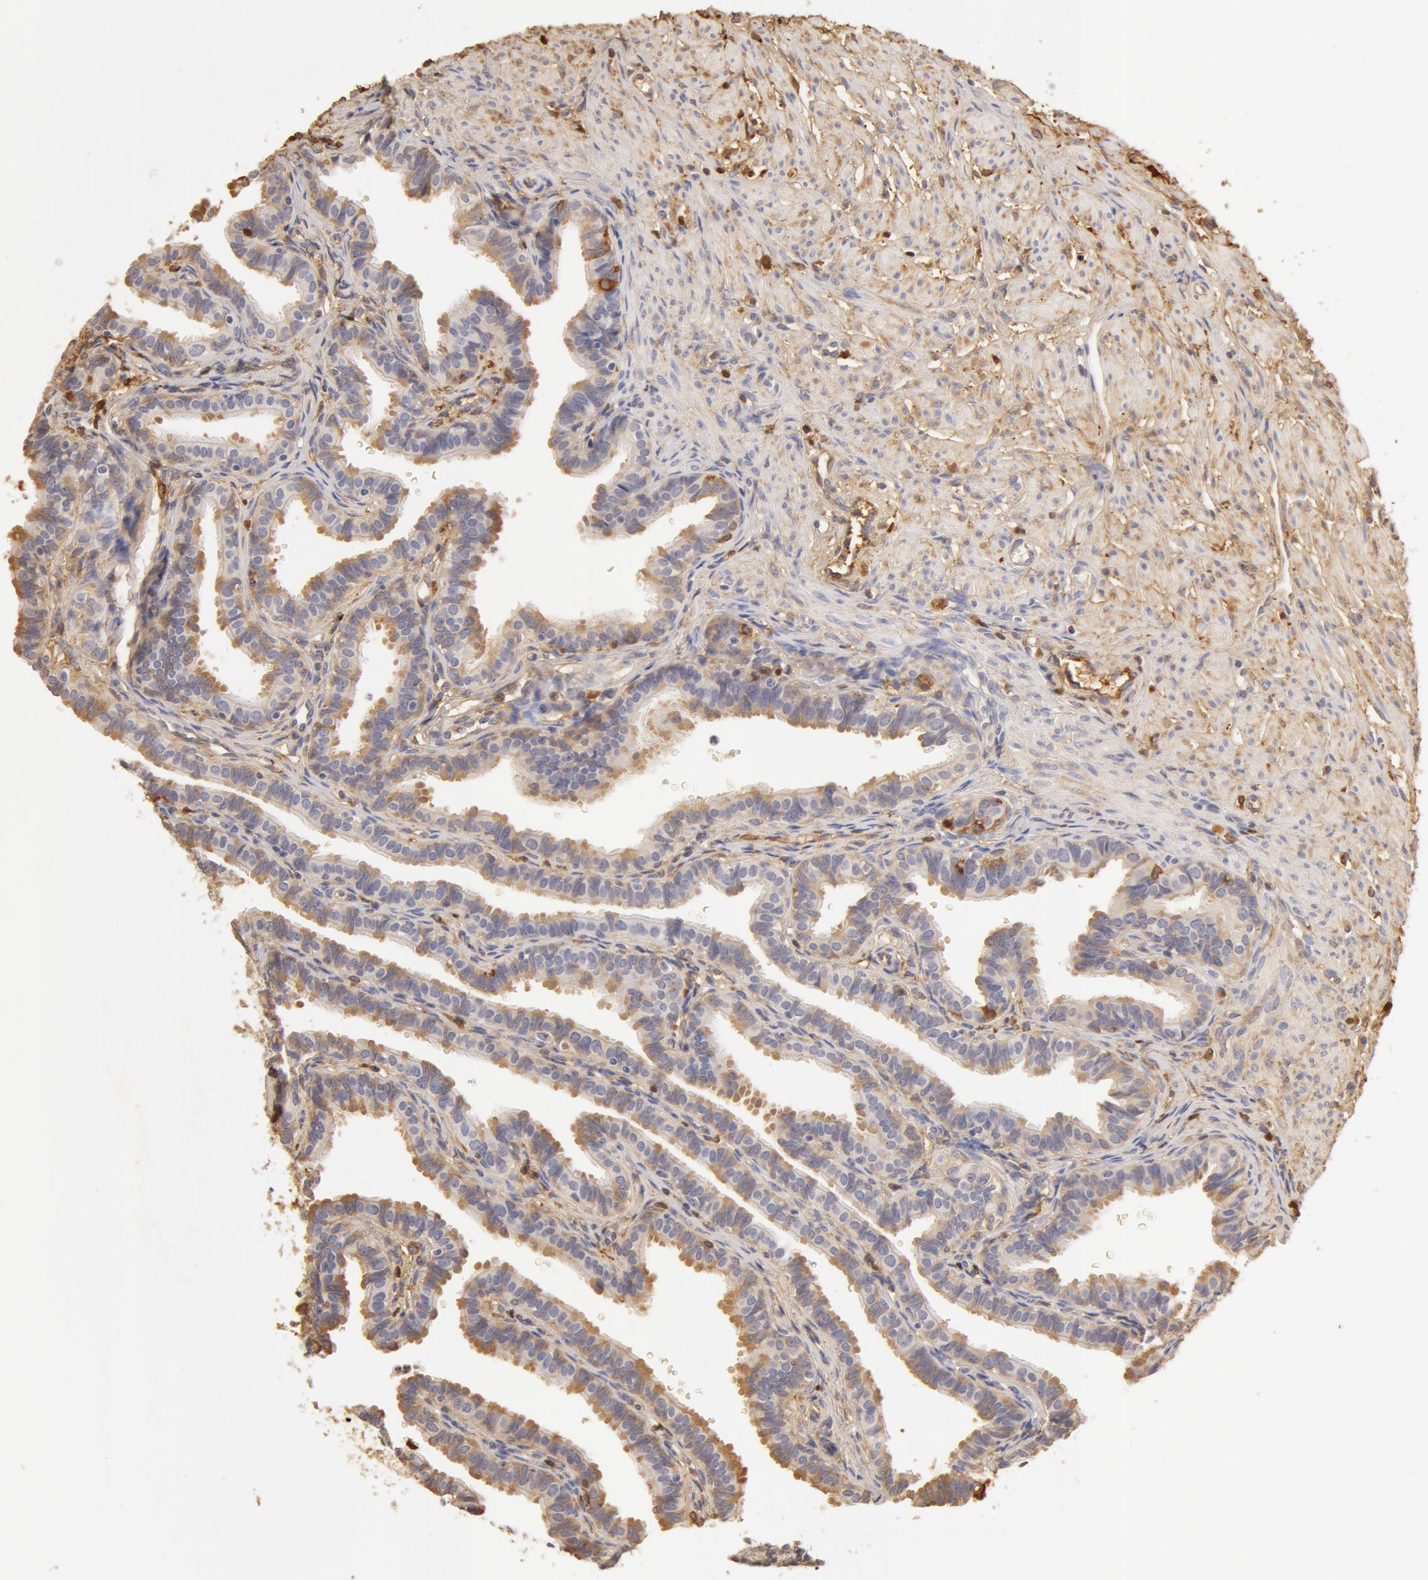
{"staining": {"intensity": "moderate", "quantity": "25%-75%", "location": "cytoplasmic/membranous"}, "tissue": "fallopian tube", "cell_type": "Glandular cells", "image_type": "normal", "snomed": [{"axis": "morphology", "description": "Normal tissue, NOS"}, {"axis": "topography", "description": "Fallopian tube"}], "caption": "About 25%-75% of glandular cells in normal fallopian tube exhibit moderate cytoplasmic/membranous protein expression as visualized by brown immunohistochemical staining.", "gene": "TF", "patient": {"sex": "female", "age": 32}}